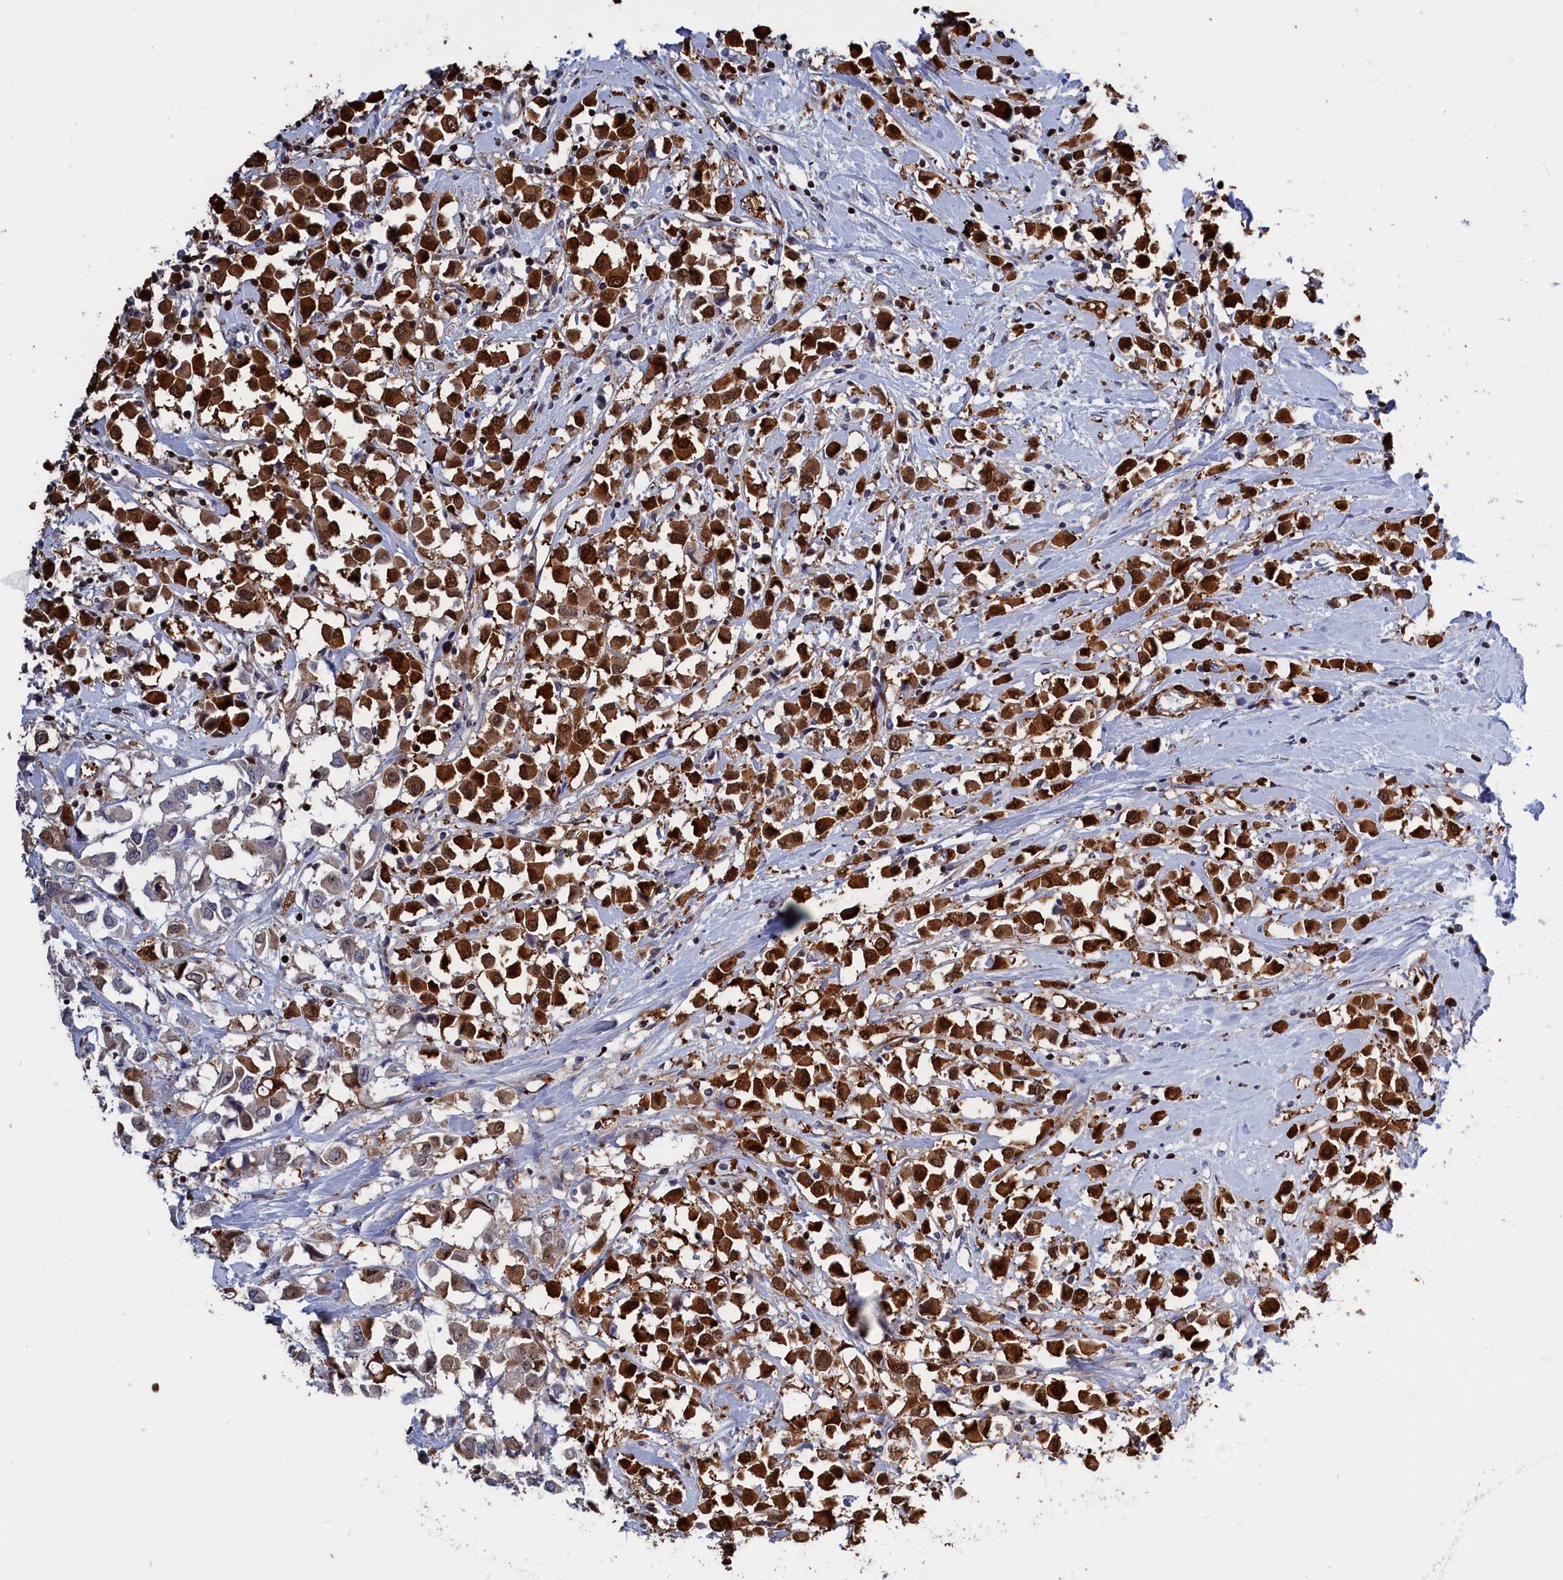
{"staining": {"intensity": "strong", "quantity": ">75%", "location": "cytoplasmic/membranous,nuclear"}, "tissue": "breast cancer", "cell_type": "Tumor cells", "image_type": "cancer", "snomed": [{"axis": "morphology", "description": "Duct carcinoma"}, {"axis": "topography", "description": "Breast"}], "caption": "Protein expression analysis of breast invasive ductal carcinoma demonstrates strong cytoplasmic/membranous and nuclear expression in about >75% of tumor cells.", "gene": "CRIP1", "patient": {"sex": "female", "age": 61}}